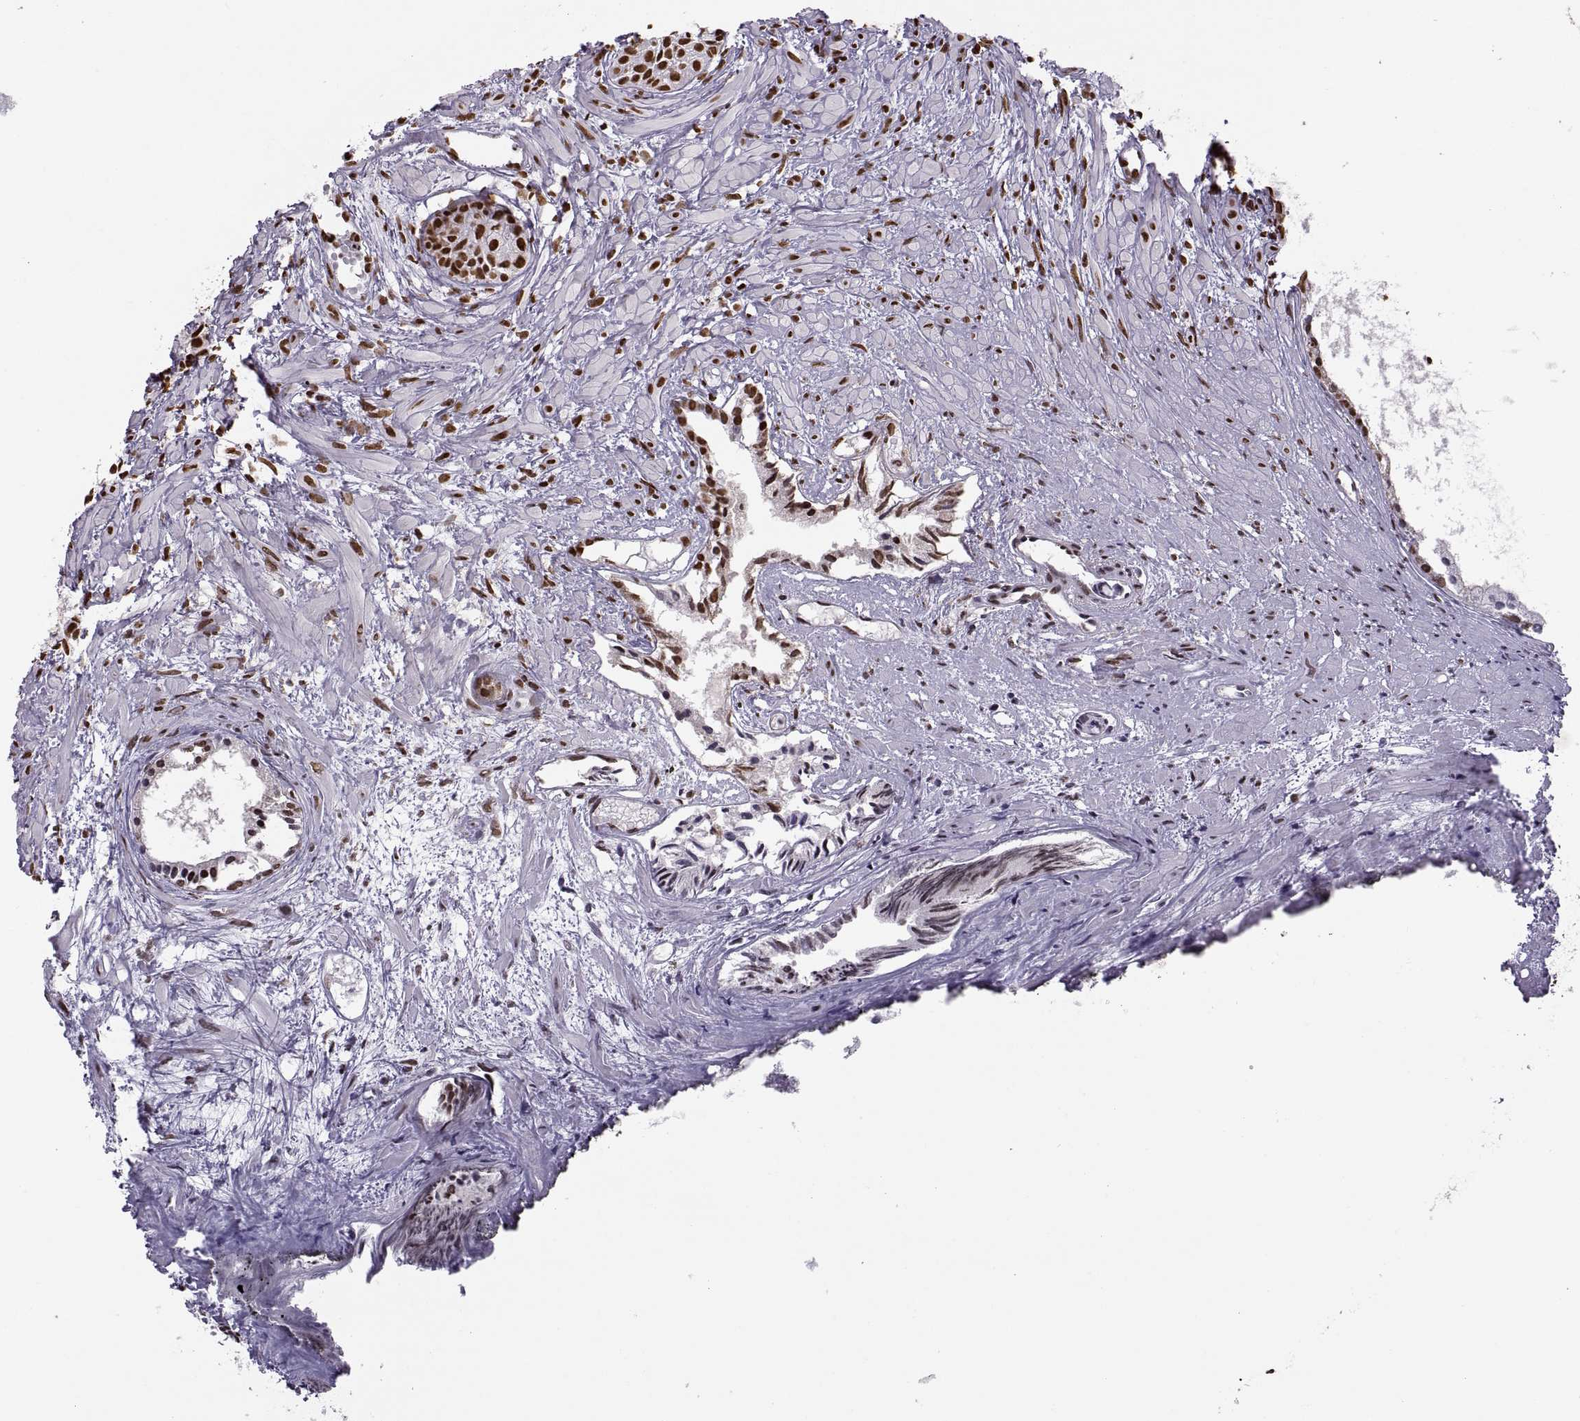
{"staining": {"intensity": "strong", "quantity": ">75%", "location": "nuclear"}, "tissue": "prostate cancer", "cell_type": "Tumor cells", "image_type": "cancer", "snomed": [{"axis": "morphology", "description": "Adenocarcinoma, High grade"}, {"axis": "topography", "description": "Prostate"}], "caption": "Immunohistochemistry (IHC) staining of high-grade adenocarcinoma (prostate), which shows high levels of strong nuclear expression in about >75% of tumor cells indicating strong nuclear protein staining. The staining was performed using DAB (brown) for protein detection and nuclei were counterstained in hematoxylin (blue).", "gene": "SNAI1", "patient": {"sex": "male", "age": 79}}